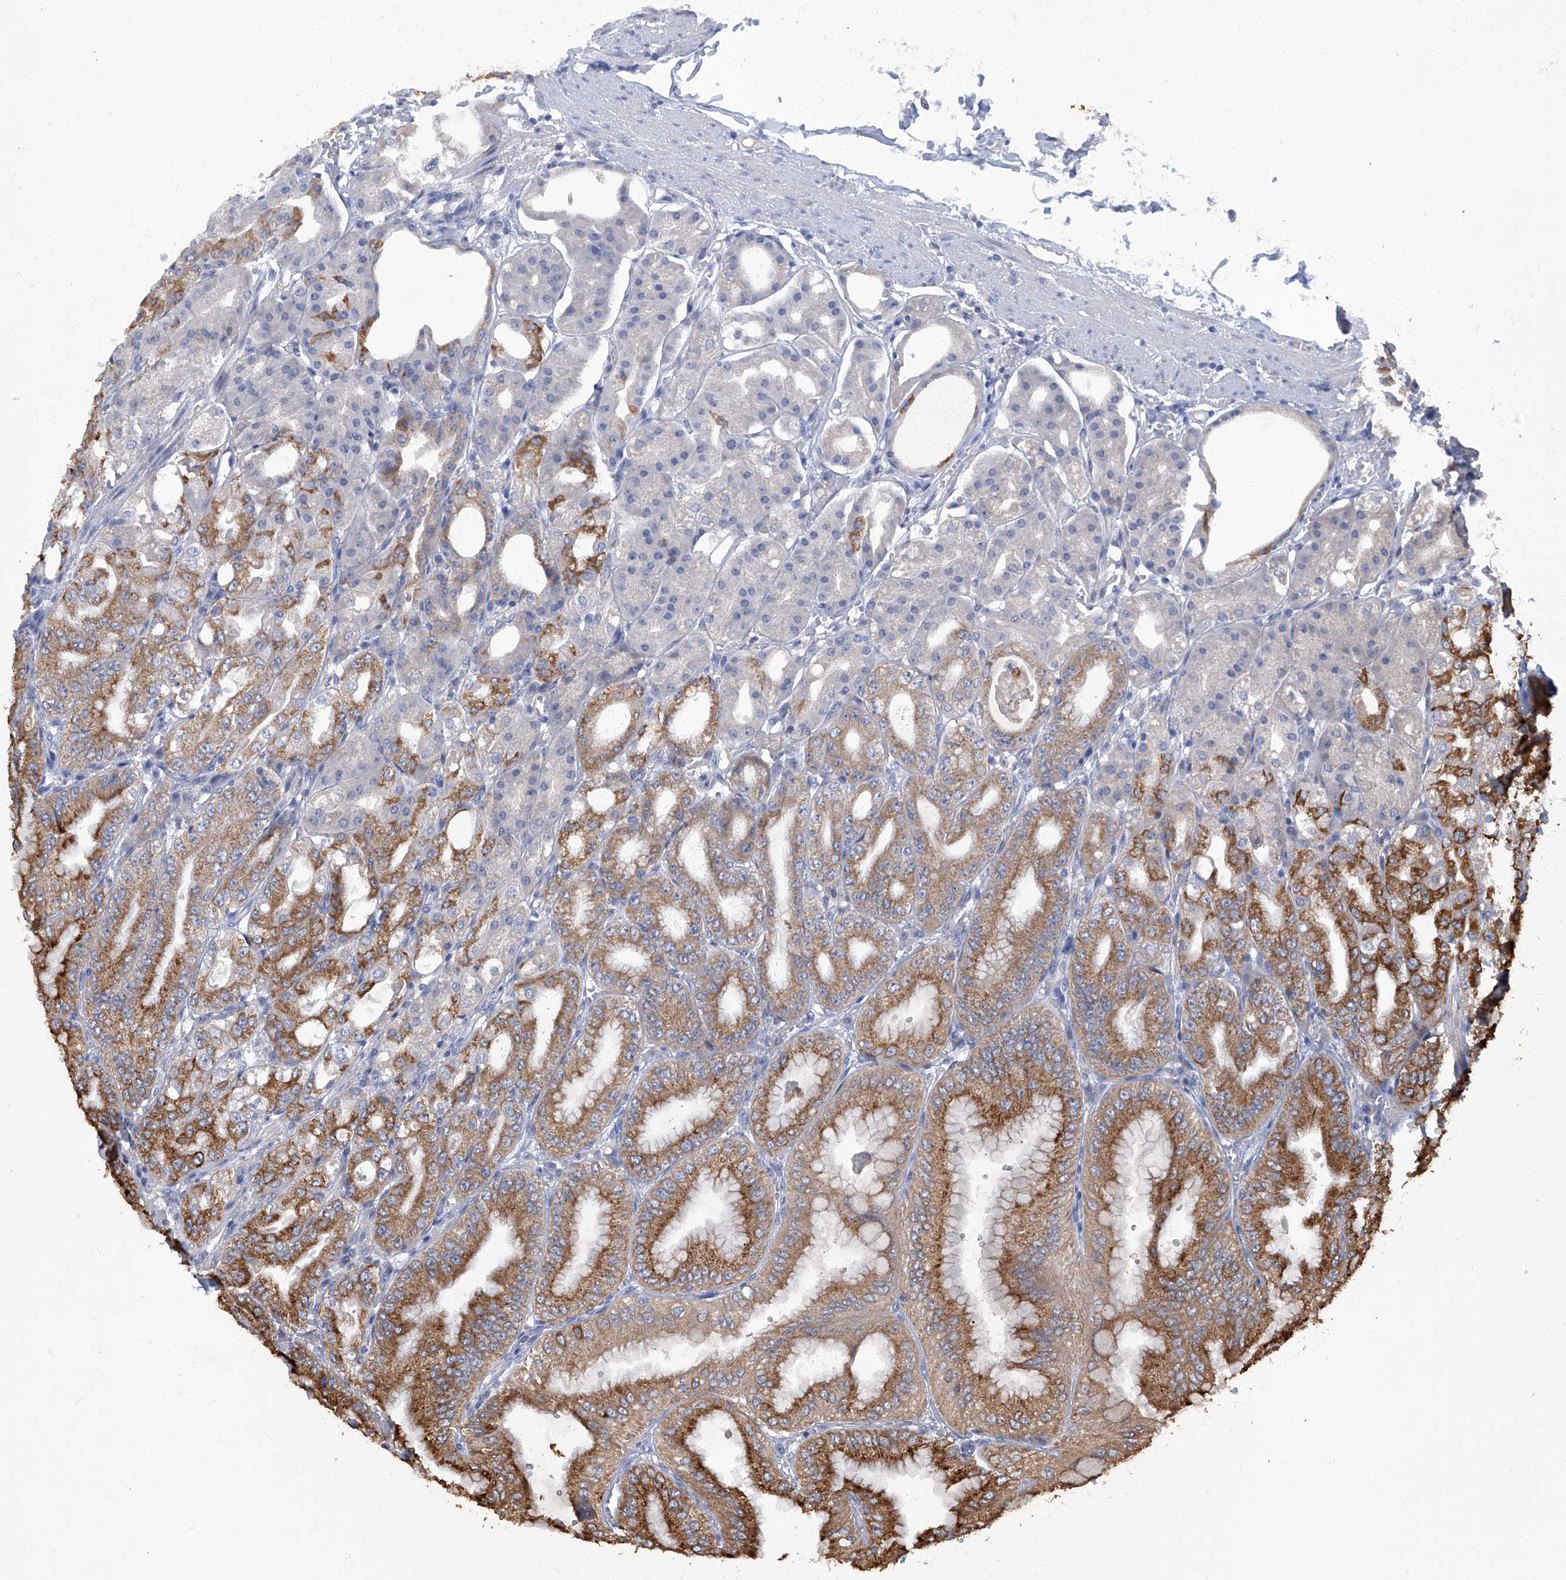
{"staining": {"intensity": "strong", "quantity": "25%-75%", "location": "cytoplasmic/membranous"}, "tissue": "stomach", "cell_type": "Glandular cells", "image_type": "normal", "snomed": [{"axis": "morphology", "description": "Normal tissue, NOS"}, {"axis": "topography", "description": "Stomach, lower"}], "caption": "High-magnification brightfield microscopy of benign stomach stained with DAB (3,3'-diaminobenzidine) (brown) and counterstained with hematoxylin (blue). glandular cells exhibit strong cytoplasmic/membranous staining is seen in about25%-75% of cells. (Stains: DAB (3,3'-diaminobenzidine) in brown, nuclei in blue, Microscopy: brightfield microscopy at high magnification).", "gene": "TGFBR1", "patient": {"sex": "male", "age": 71}}